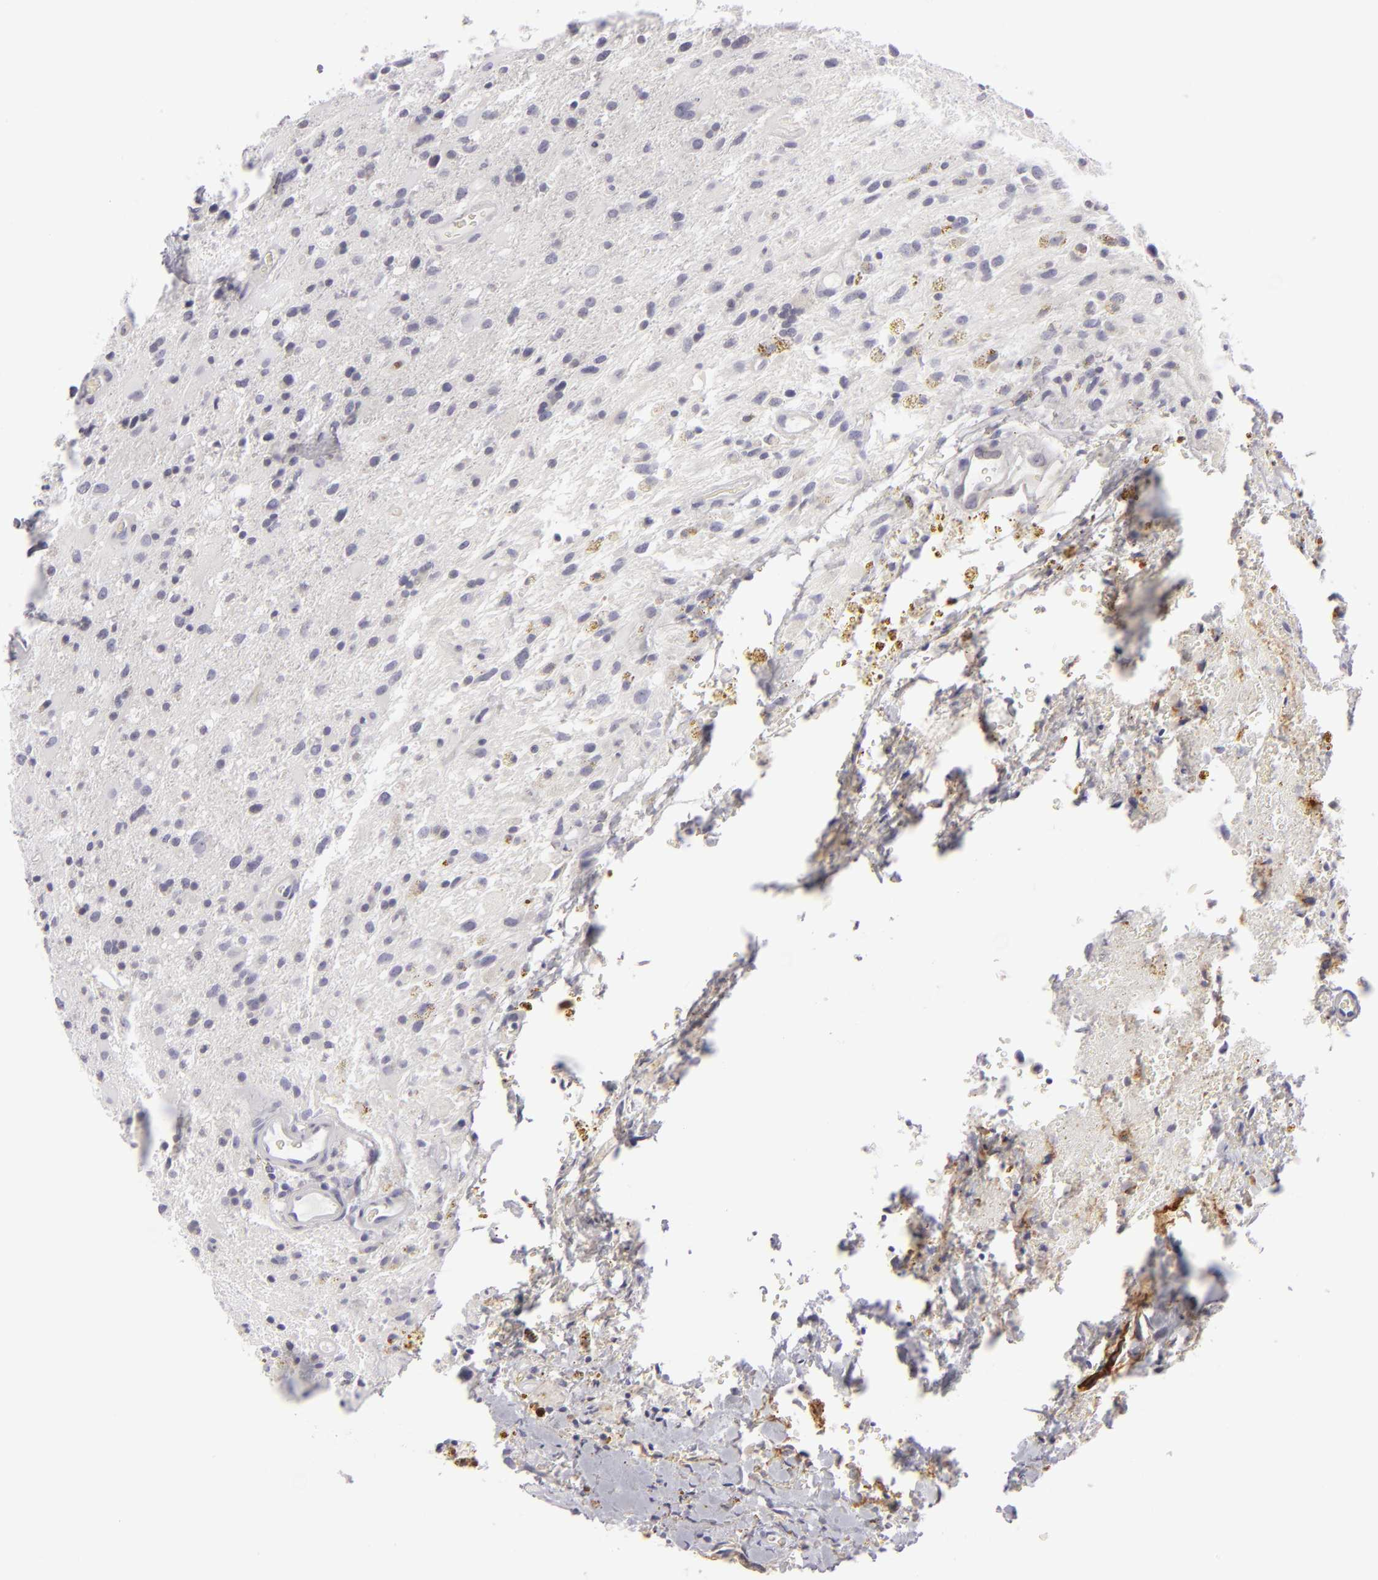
{"staining": {"intensity": "negative", "quantity": "none", "location": "none"}, "tissue": "glioma", "cell_type": "Tumor cells", "image_type": "cancer", "snomed": [{"axis": "morphology", "description": "Glioma, malignant, High grade"}, {"axis": "topography", "description": "Brain"}], "caption": "IHC histopathology image of human malignant high-grade glioma stained for a protein (brown), which demonstrates no positivity in tumor cells.", "gene": "JUP", "patient": {"sex": "male", "age": 48}}